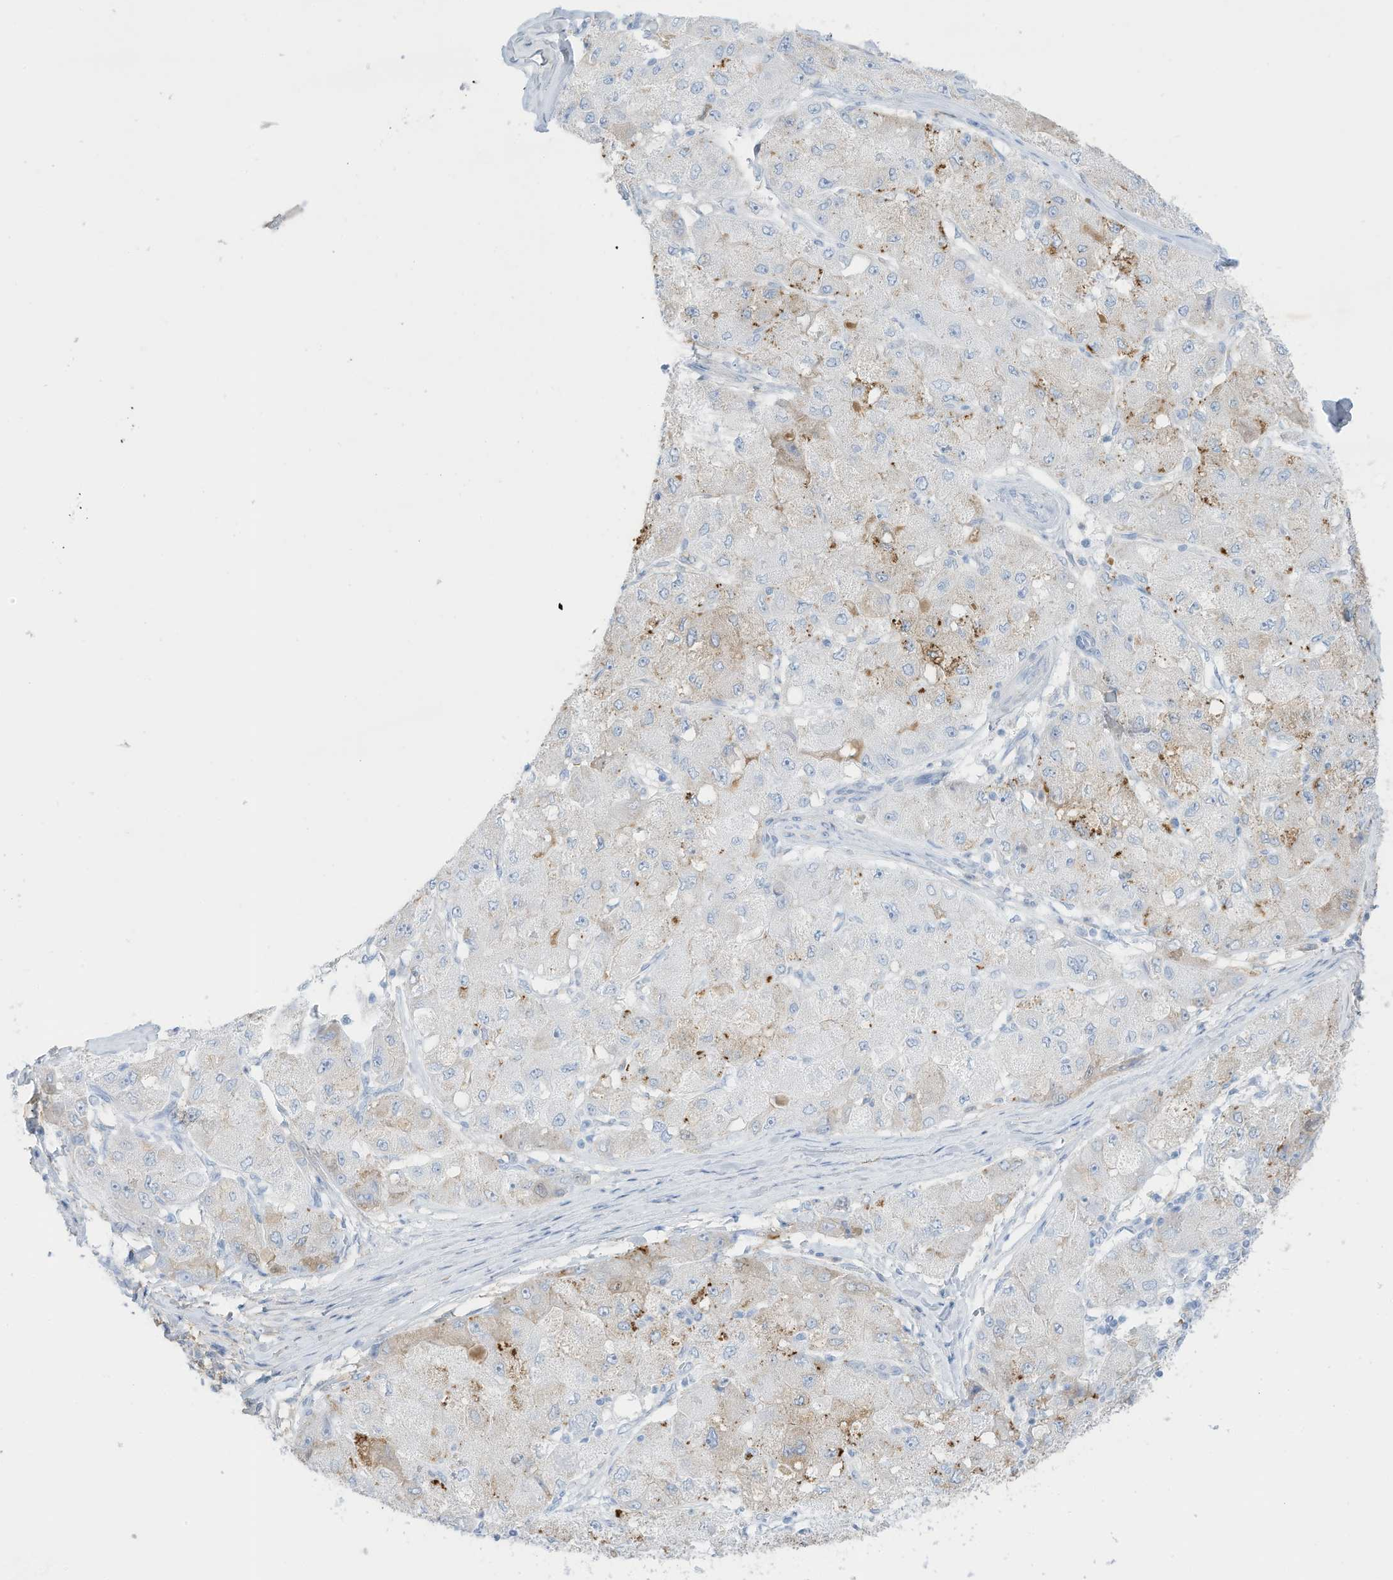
{"staining": {"intensity": "weak", "quantity": "<25%", "location": "cytoplasmic/membranous"}, "tissue": "liver cancer", "cell_type": "Tumor cells", "image_type": "cancer", "snomed": [{"axis": "morphology", "description": "Carcinoma, Hepatocellular, NOS"}, {"axis": "topography", "description": "Liver"}], "caption": "An immunohistochemistry (IHC) image of liver cancer (hepatocellular carcinoma) is shown. There is no staining in tumor cells of liver cancer (hepatocellular carcinoma). Nuclei are stained in blue.", "gene": "HSD17B13", "patient": {"sex": "male", "age": 80}}